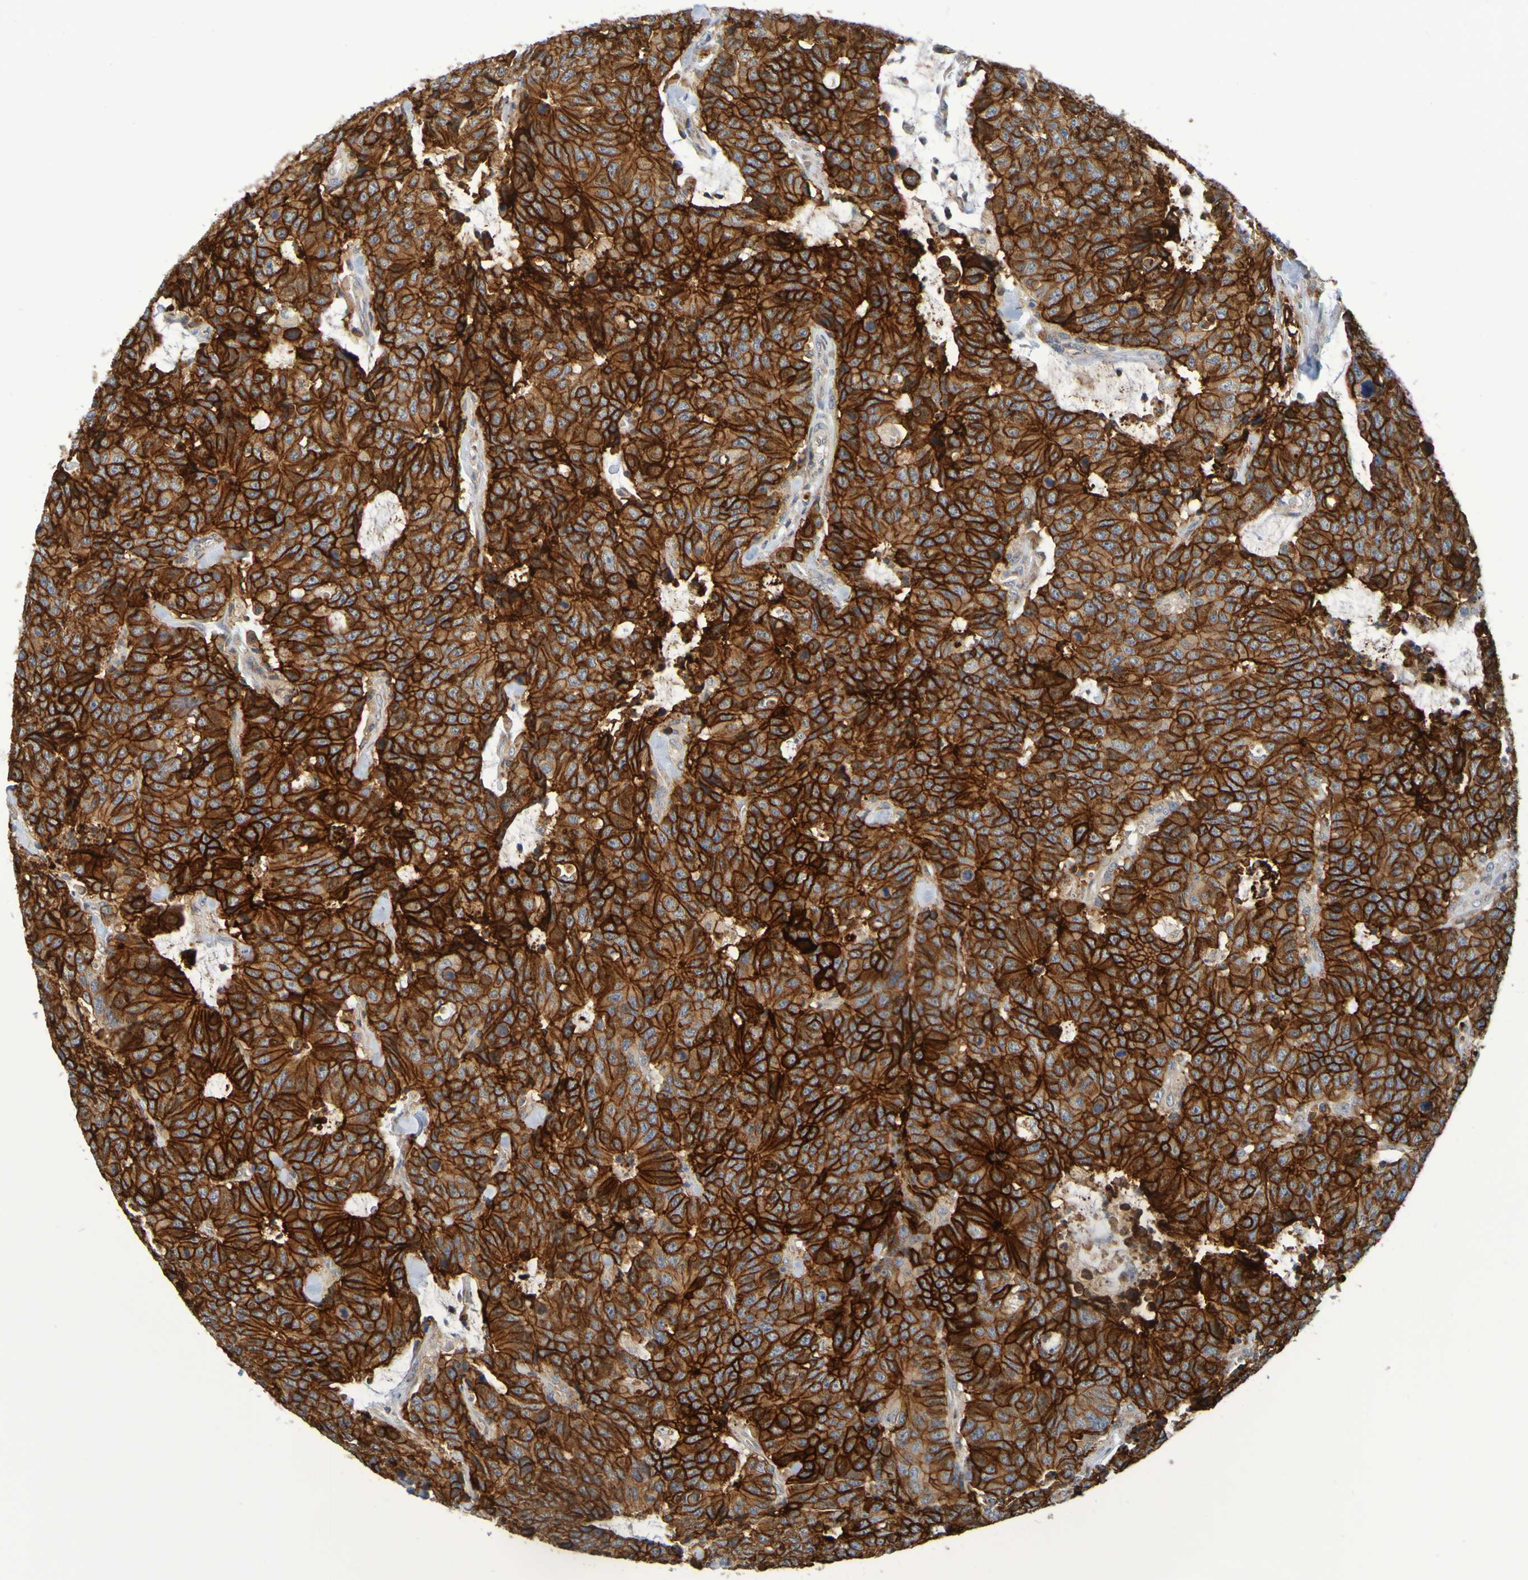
{"staining": {"intensity": "strong", "quantity": ">75%", "location": "cytoplasmic/membranous"}, "tissue": "colorectal cancer", "cell_type": "Tumor cells", "image_type": "cancer", "snomed": [{"axis": "morphology", "description": "Adenocarcinoma, NOS"}, {"axis": "topography", "description": "Colon"}], "caption": "Brown immunohistochemical staining in colorectal cancer (adenocarcinoma) displays strong cytoplasmic/membranous positivity in approximately >75% of tumor cells. (Stains: DAB (3,3'-diaminobenzidine) in brown, nuclei in blue, Microscopy: brightfield microscopy at high magnification).", "gene": "CLDN18", "patient": {"sex": "female", "age": 86}}